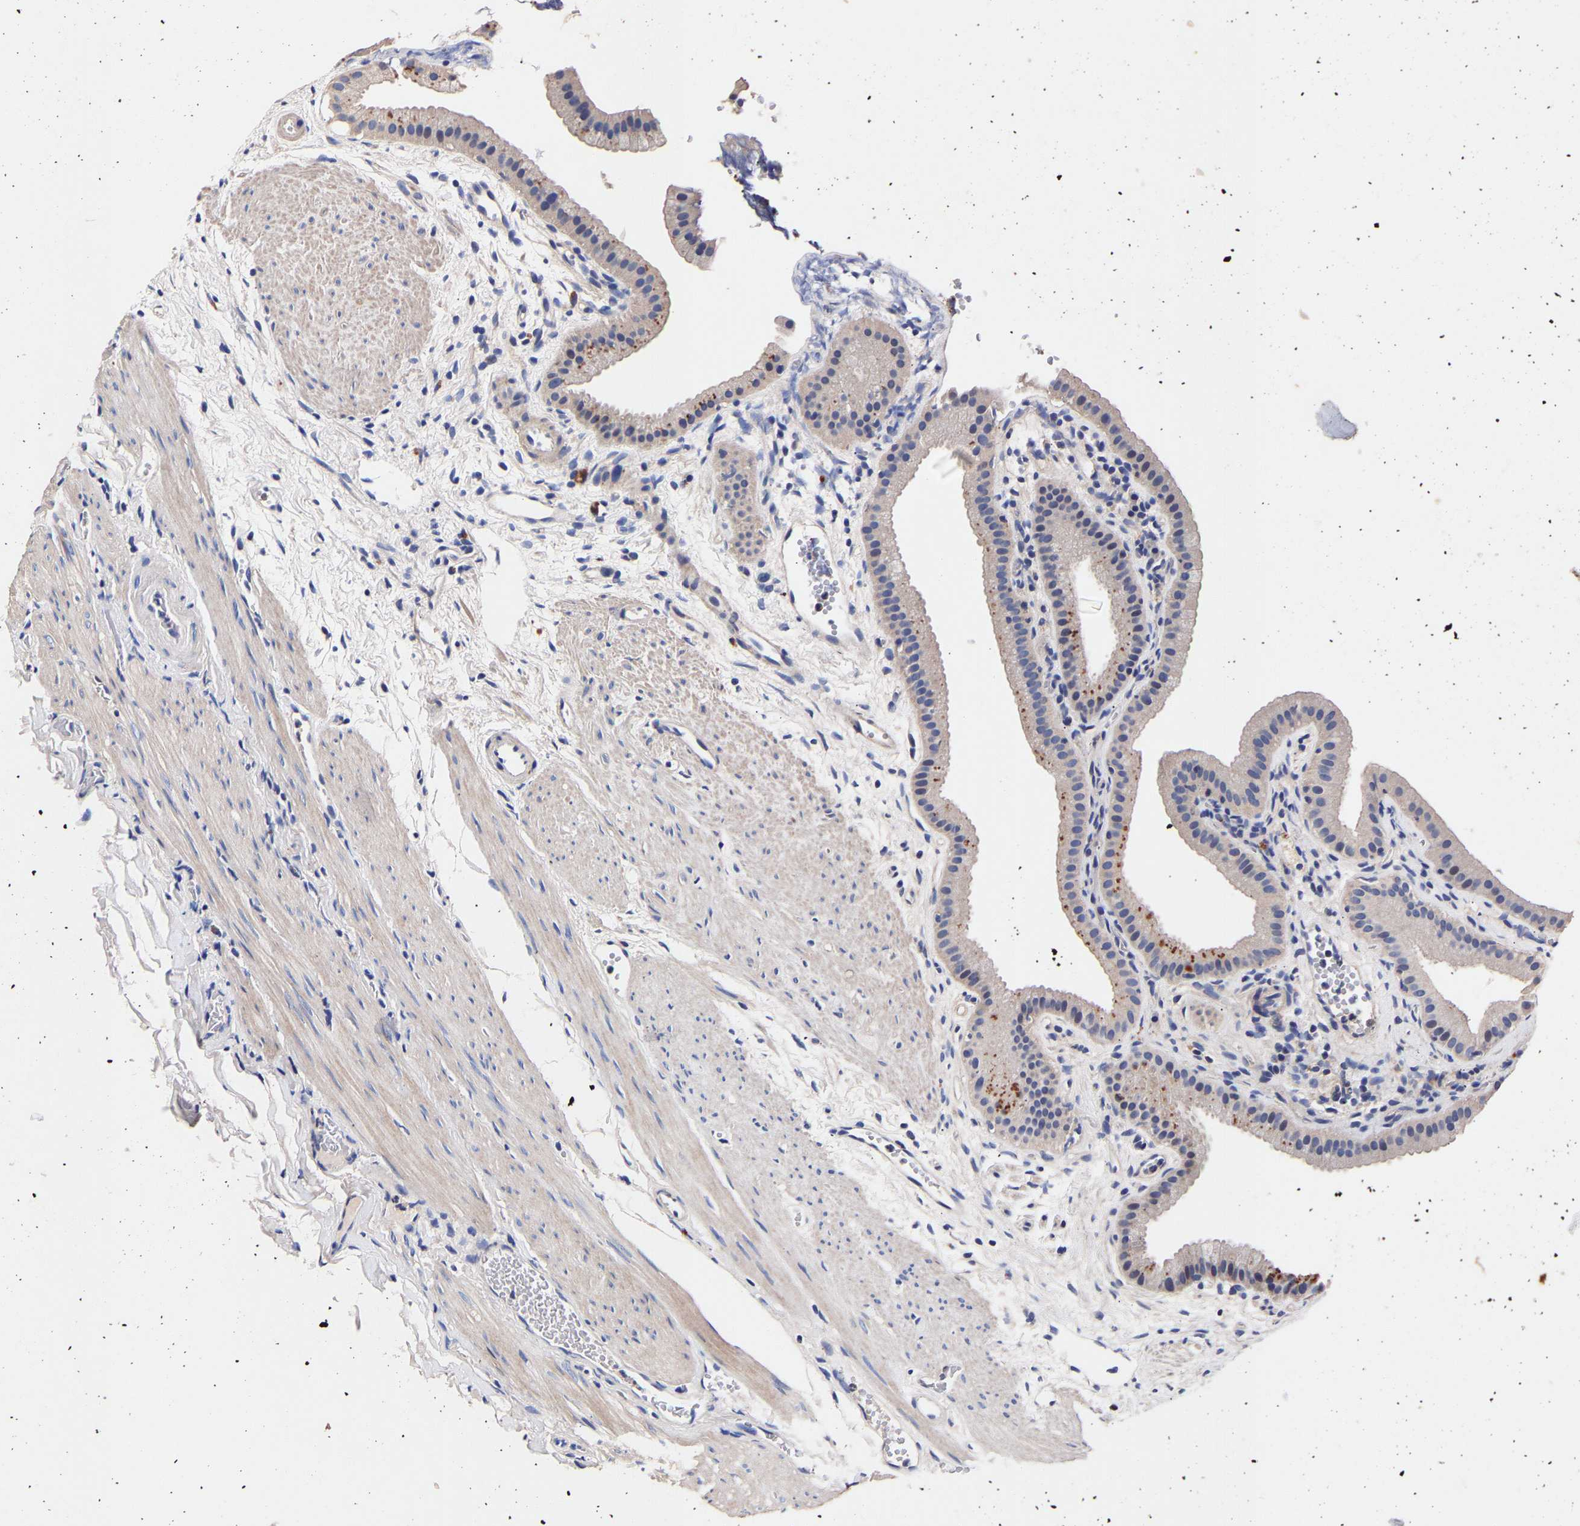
{"staining": {"intensity": "moderate", "quantity": "<25%", "location": "cytoplasmic/membranous,nuclear"}, "tissue": "gallbladder", "cell_type": "Glandular cells", "image_type": "normal", "snomed": [{"axis": "morphology", "description": "Normal tissue, NOS"}, {"axis": "topography", "description": "Gallbladder"}], "caption": "The immunohistochemical stain labels moderate cytoplasmic/membranous,nuclear staining in glandular cells of normal gallbladder.", "gene": "SEM1", "patient": {"sex": "female", "age": 64}}